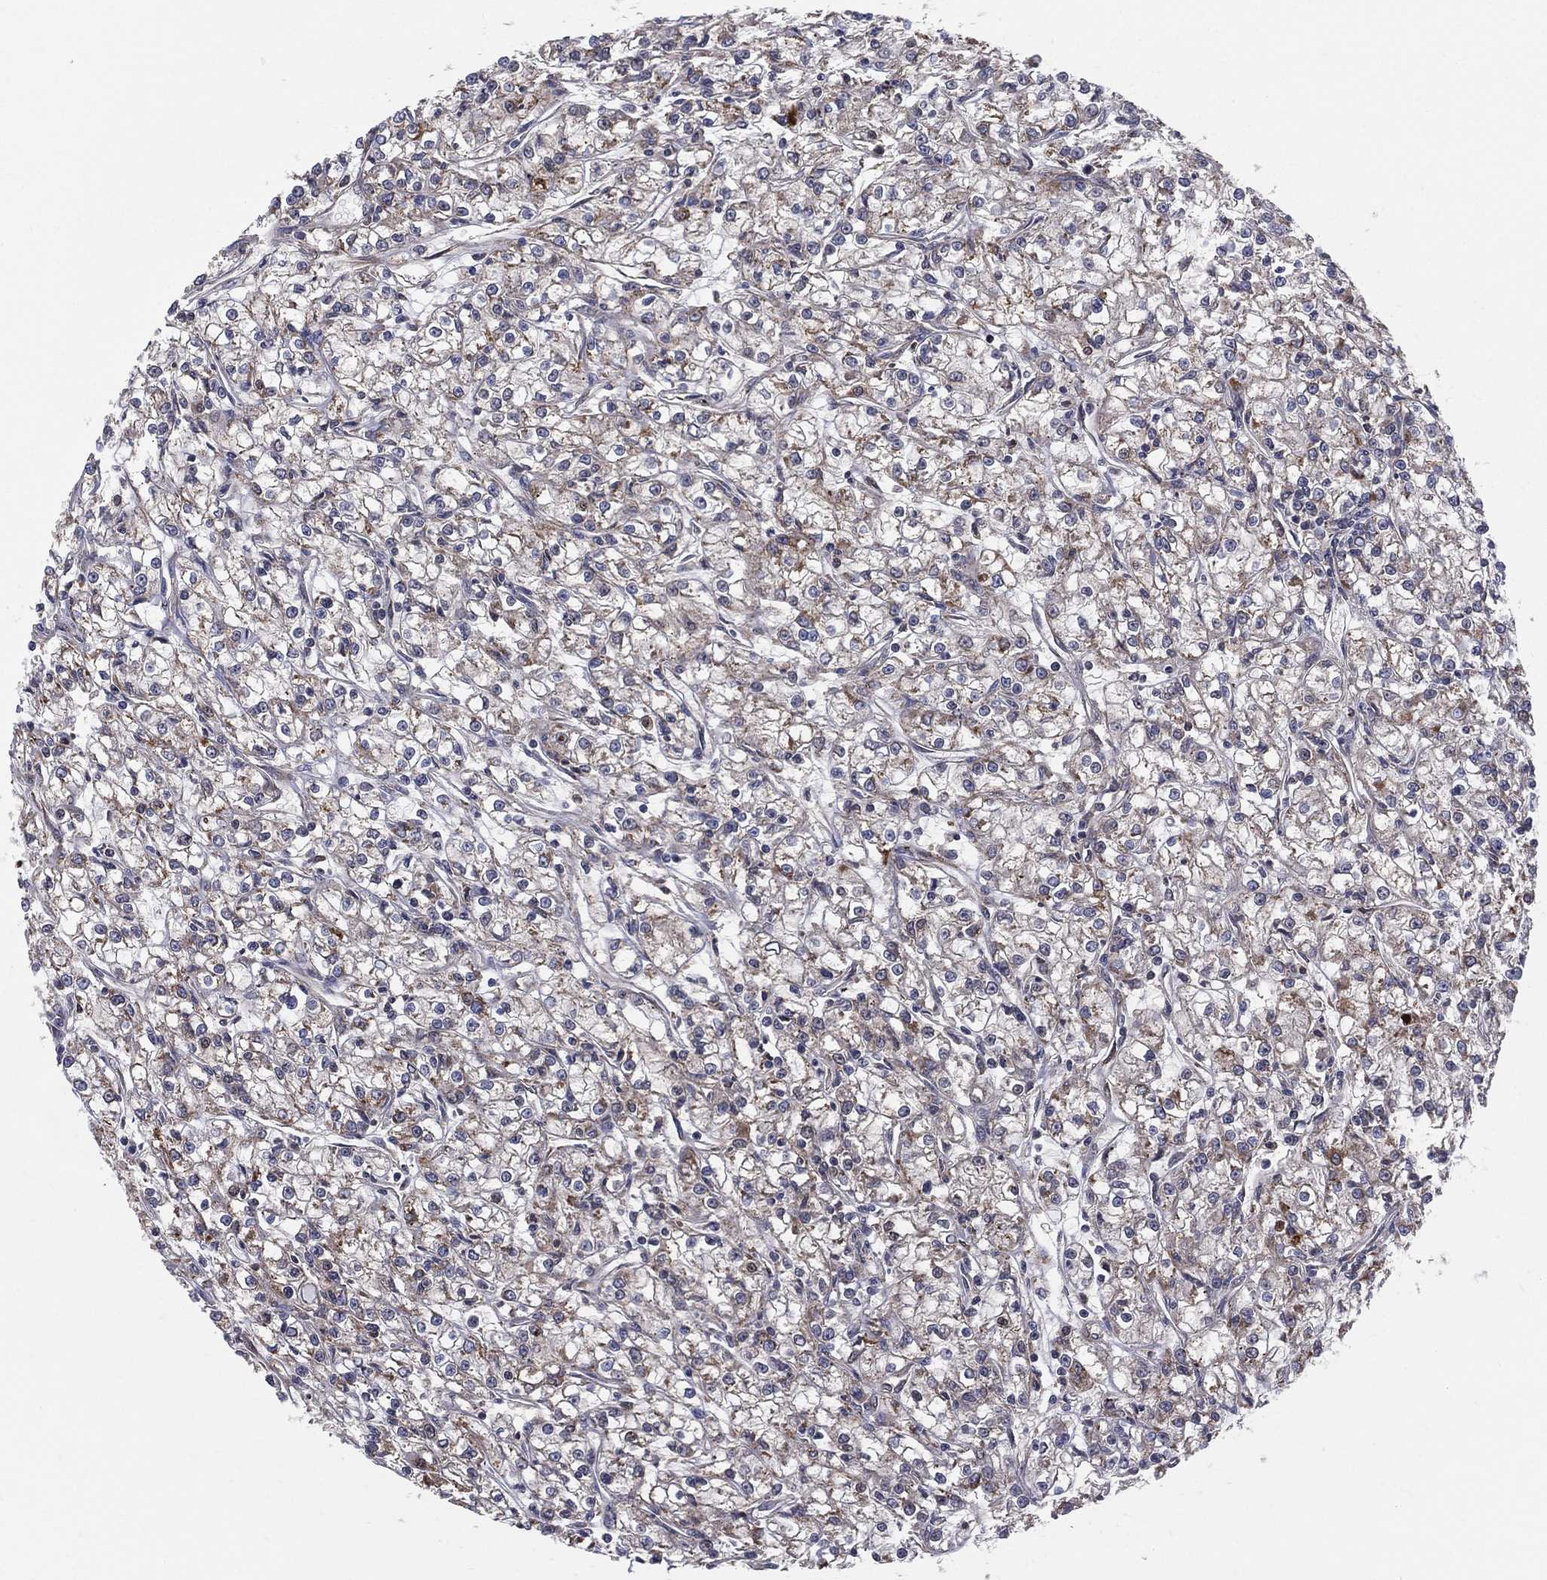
{"staining": {"intensity": "negative", "quantity": "none", "location": "none"}, "tissue": "renal cancer", "cell_type": "Tumor cells", "image_type": "cancer", "snomed": [{"axis": "morphology", "description": "Adenocarcinoma, NOS"}, {"axis": "topography", "description": "Kidney"}], "caption": "Renal cancer stained for a protein using IHC shows no expression tumor cells.", "gene": "MIX23", "patient": {"sex": "female", "age": 59}}